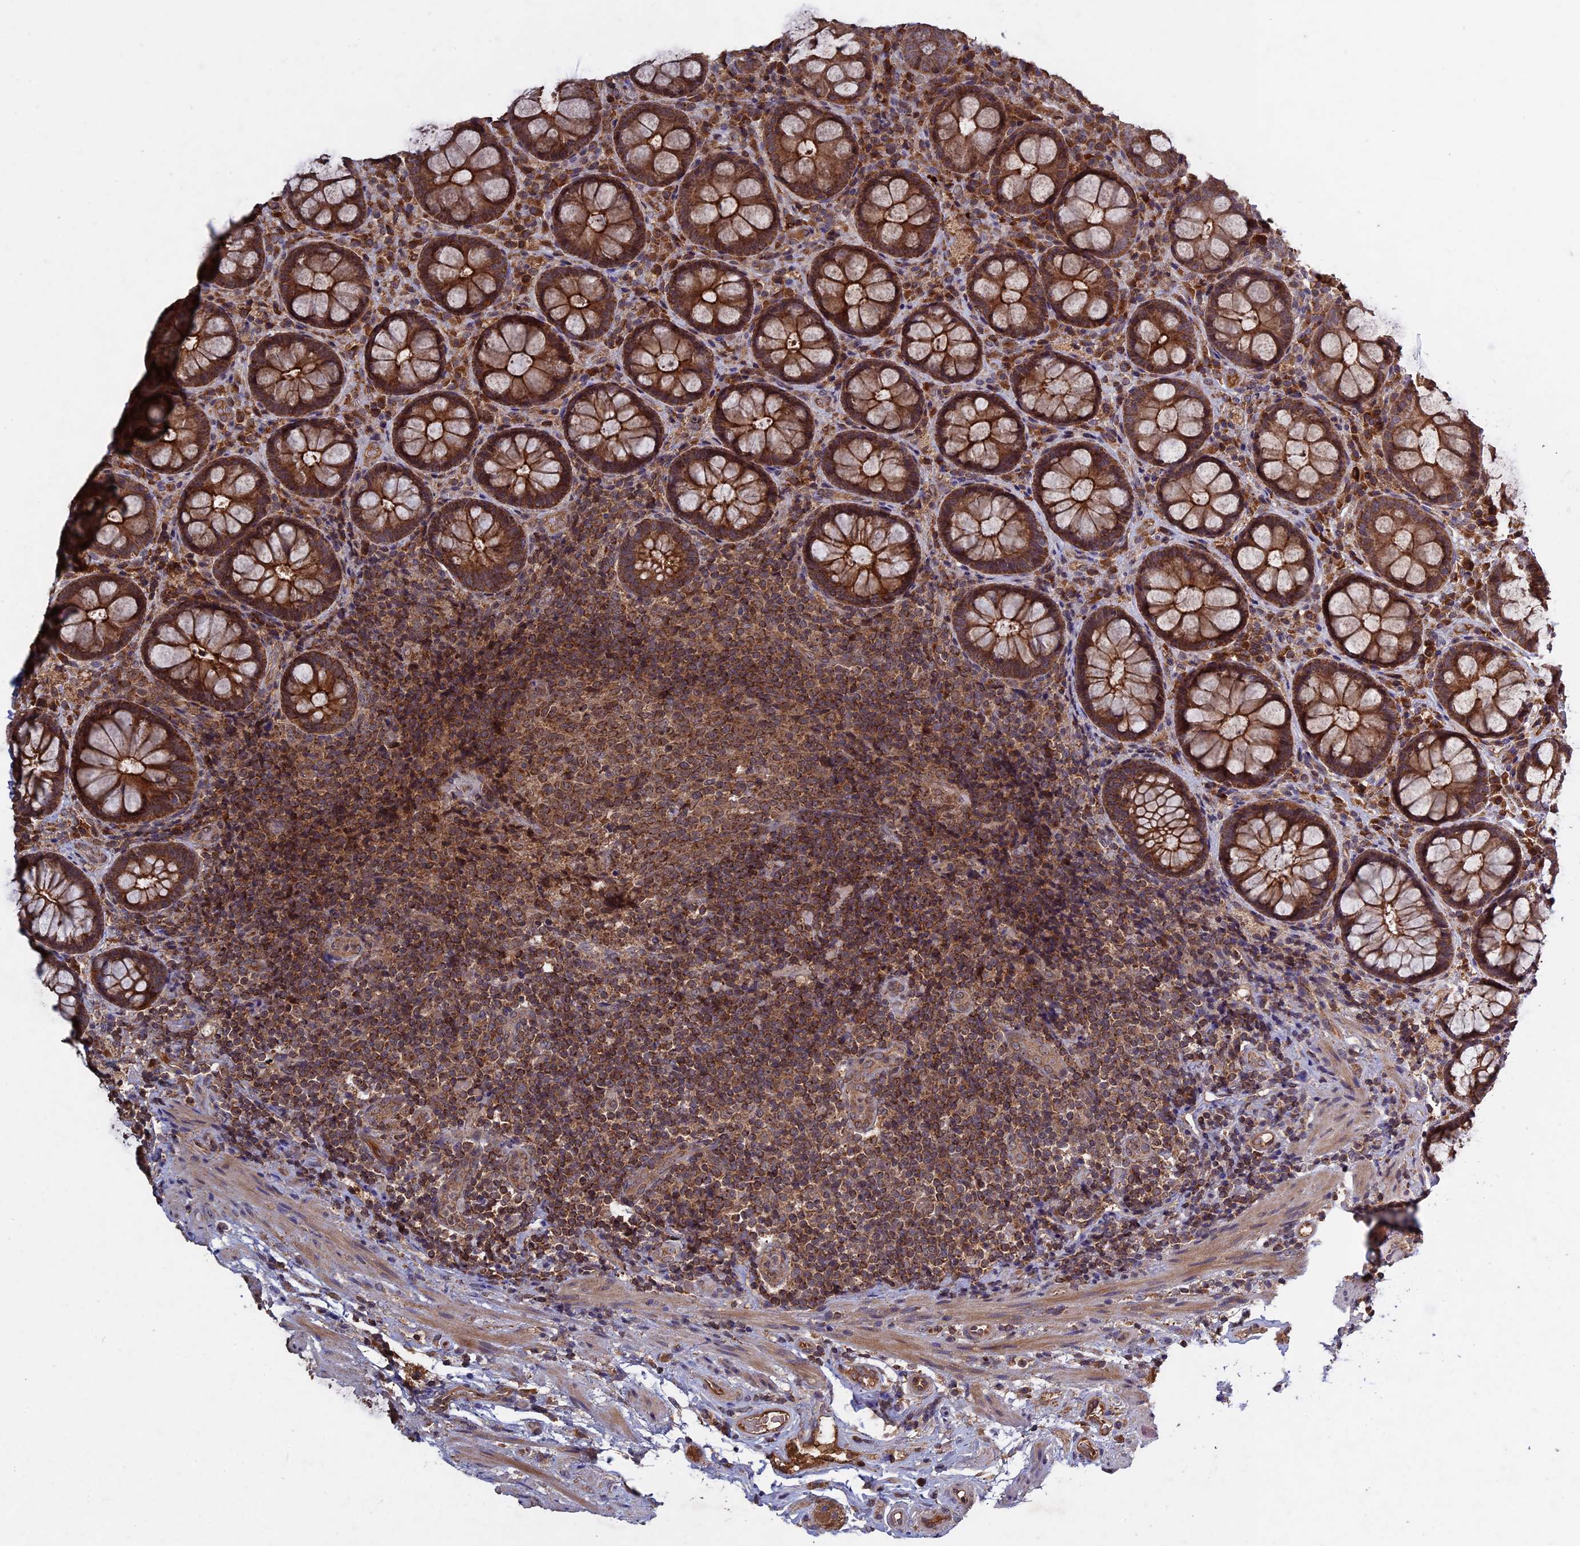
{"staining": {"intensity": "strong", "quantity": ">75%", "location": "cytoplasmic/membranous"}, "tissue": "rectum", "cell_type": "Glandular cells", "image_type": "normal", "snomed": [{"axis": "morphology", "description": "Normal tissue, NOS"}, {"axis": "topography", "description": "Rectum"}], "caption": "Immunohistochemical staining of unremarkable rectum shows strong cytoplasmic/membranous protein positivity in approximately >75% of glandular cells.", "gene": "RAB15", "patient": {"sex": "male", "age": 83}}